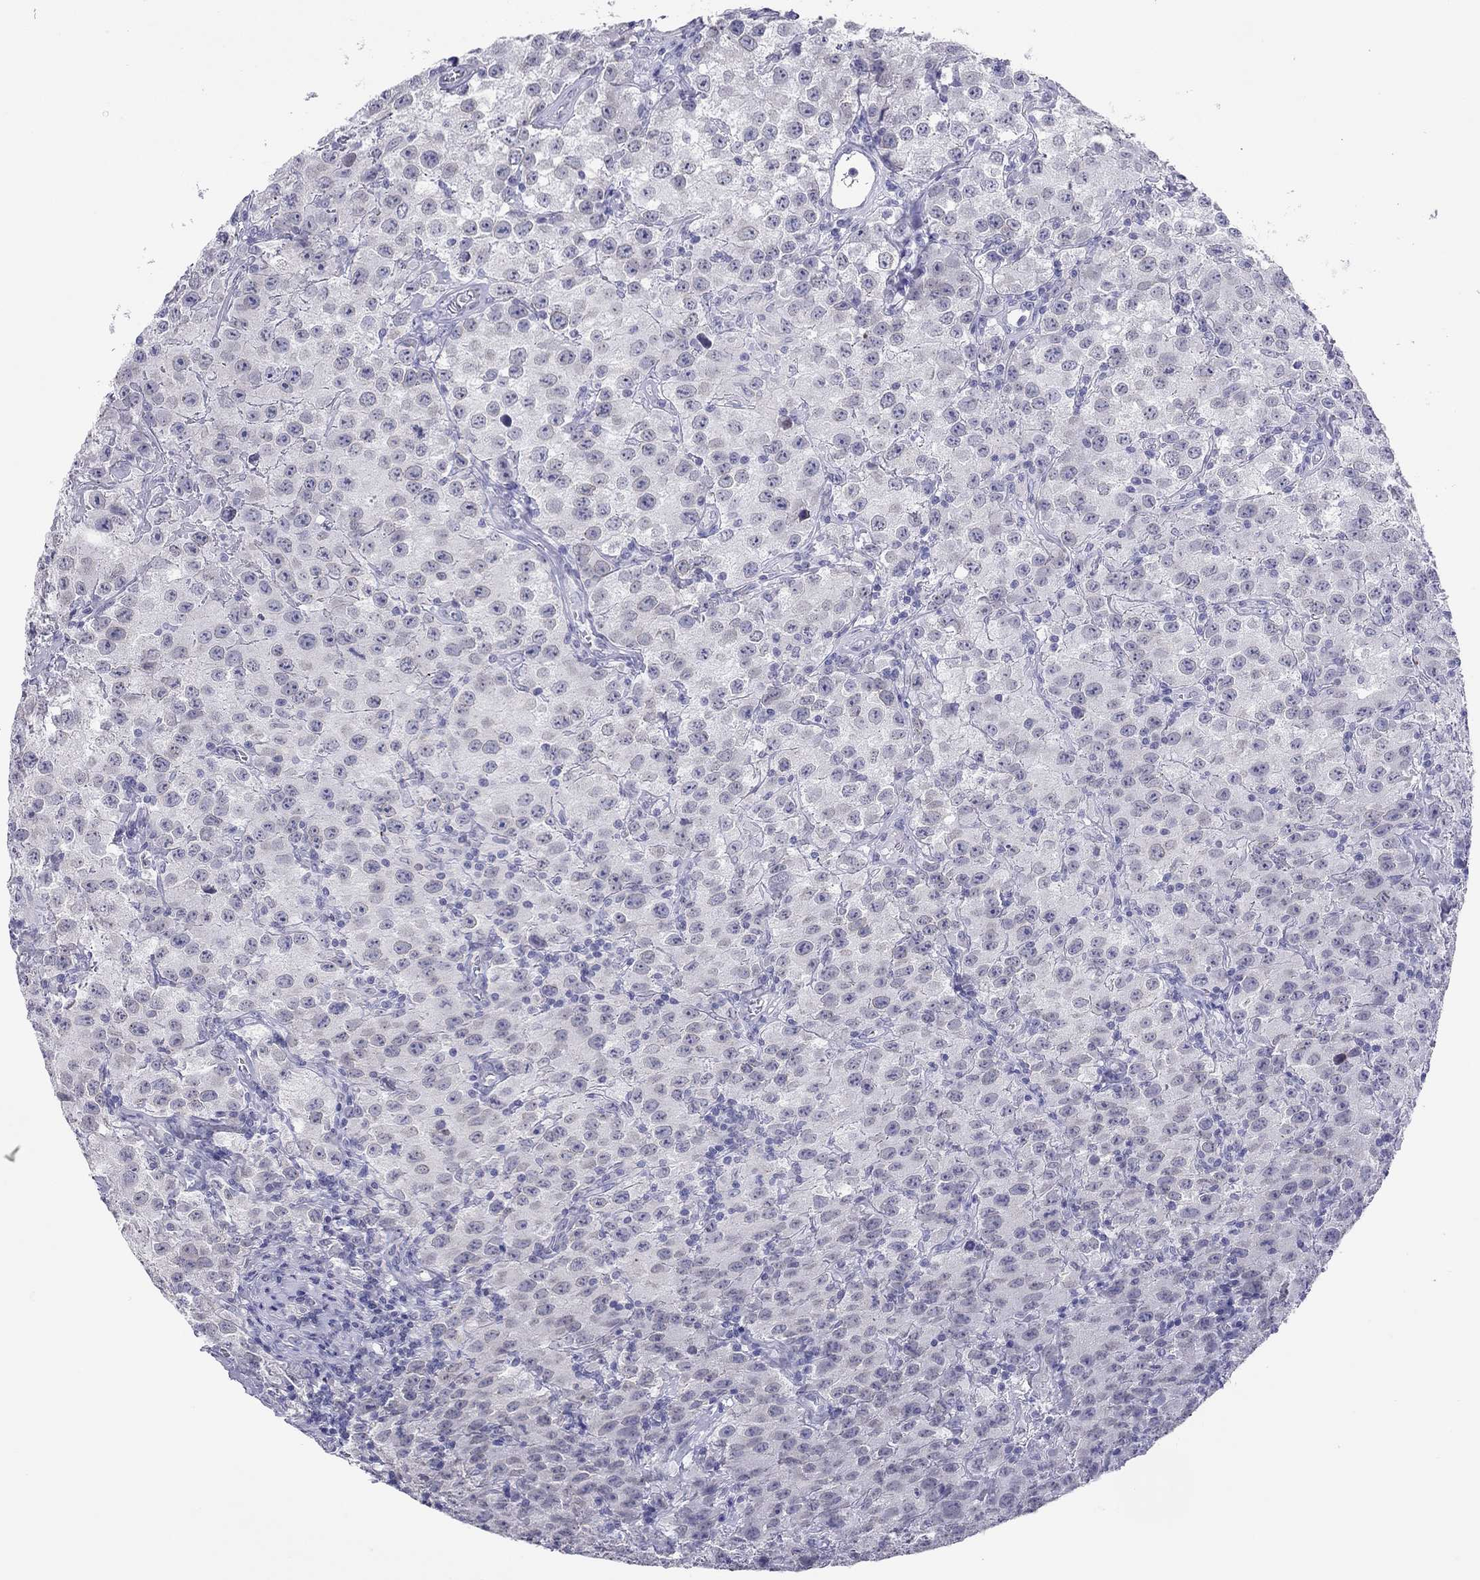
{"staining": {"intensity": "negative", "quantity": "none", "location": "none"}, "tissue": "testis cancer", "cell_type": "Tumor cells", "image_type": "cancer", "snomed": [{"axis": "morphology", "description": "Seminoma, NOS"}, {"axis": "topography", "description": "Testis"}], "caption": "Photomicrograph shows no protein staining in tumor cells of testis seminoma tissue.", "gene": "ARMC12", "patient": {"sex": "male", "age": 52}}